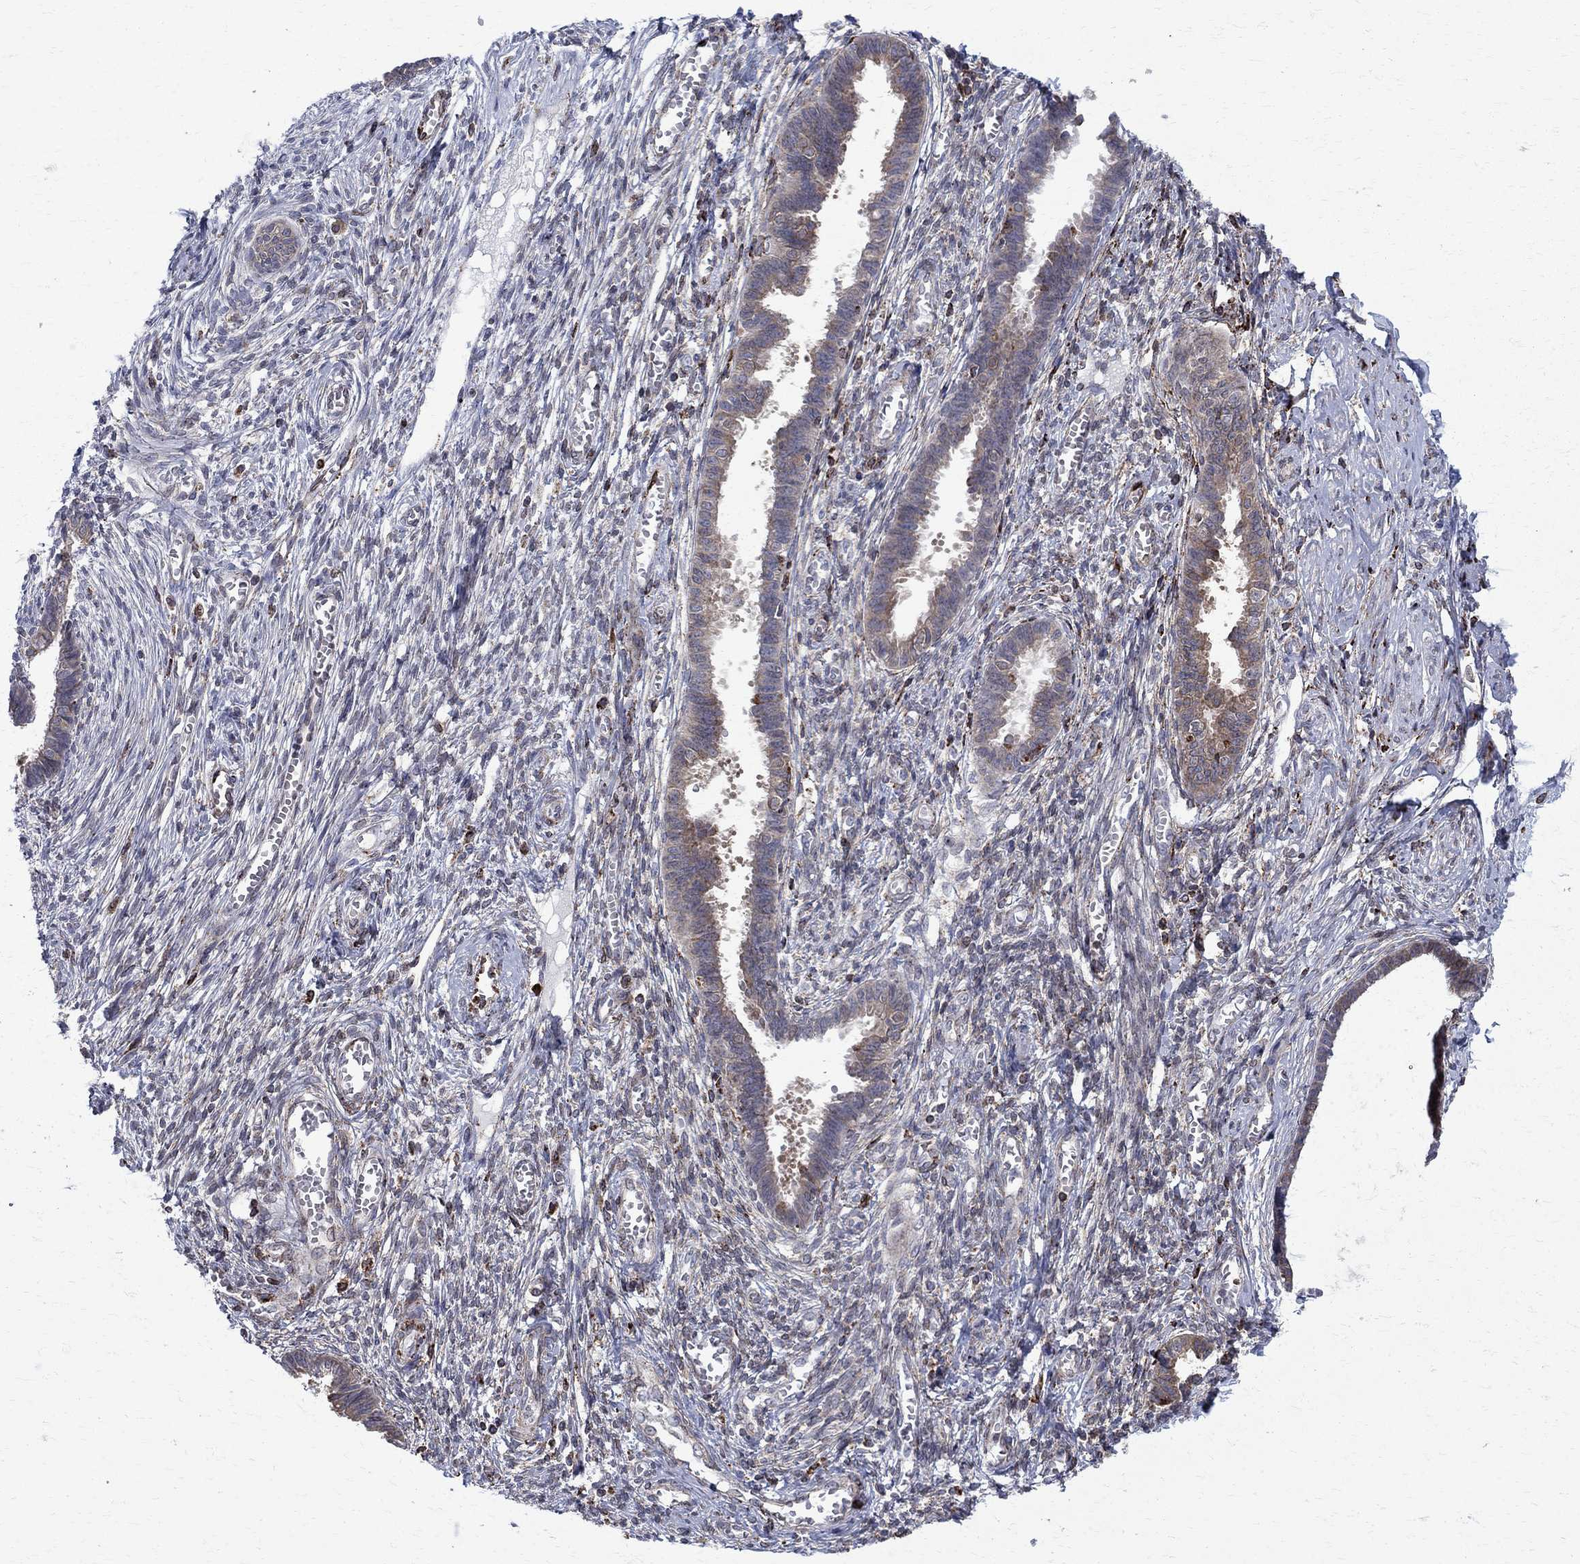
{"staining": {"intensity": "strong", "quantity": "<25%", "location": "cytoplasmic/membranous"}, "tissue": "endometrium", "cell_type": "Cells in endometrial stroma", "image_type": "normal", "snomed": [{"axis": "morphology", "description": "Normal tissue, NOS"}, {"axis": "topography", "description": "Cervix"}, {"axis": "topography", "description": "Endometrium"}], "caption": "Immunohistochemistry (DAB) staining of benign human endometrium exhibits strong cytoplasmic/membranous protein expression in about <25% of cells in endometrial stroma. Nuclei are stained in blue.", "gene": "CAB39L", "patient": {"sex": "female", "age": 37}}